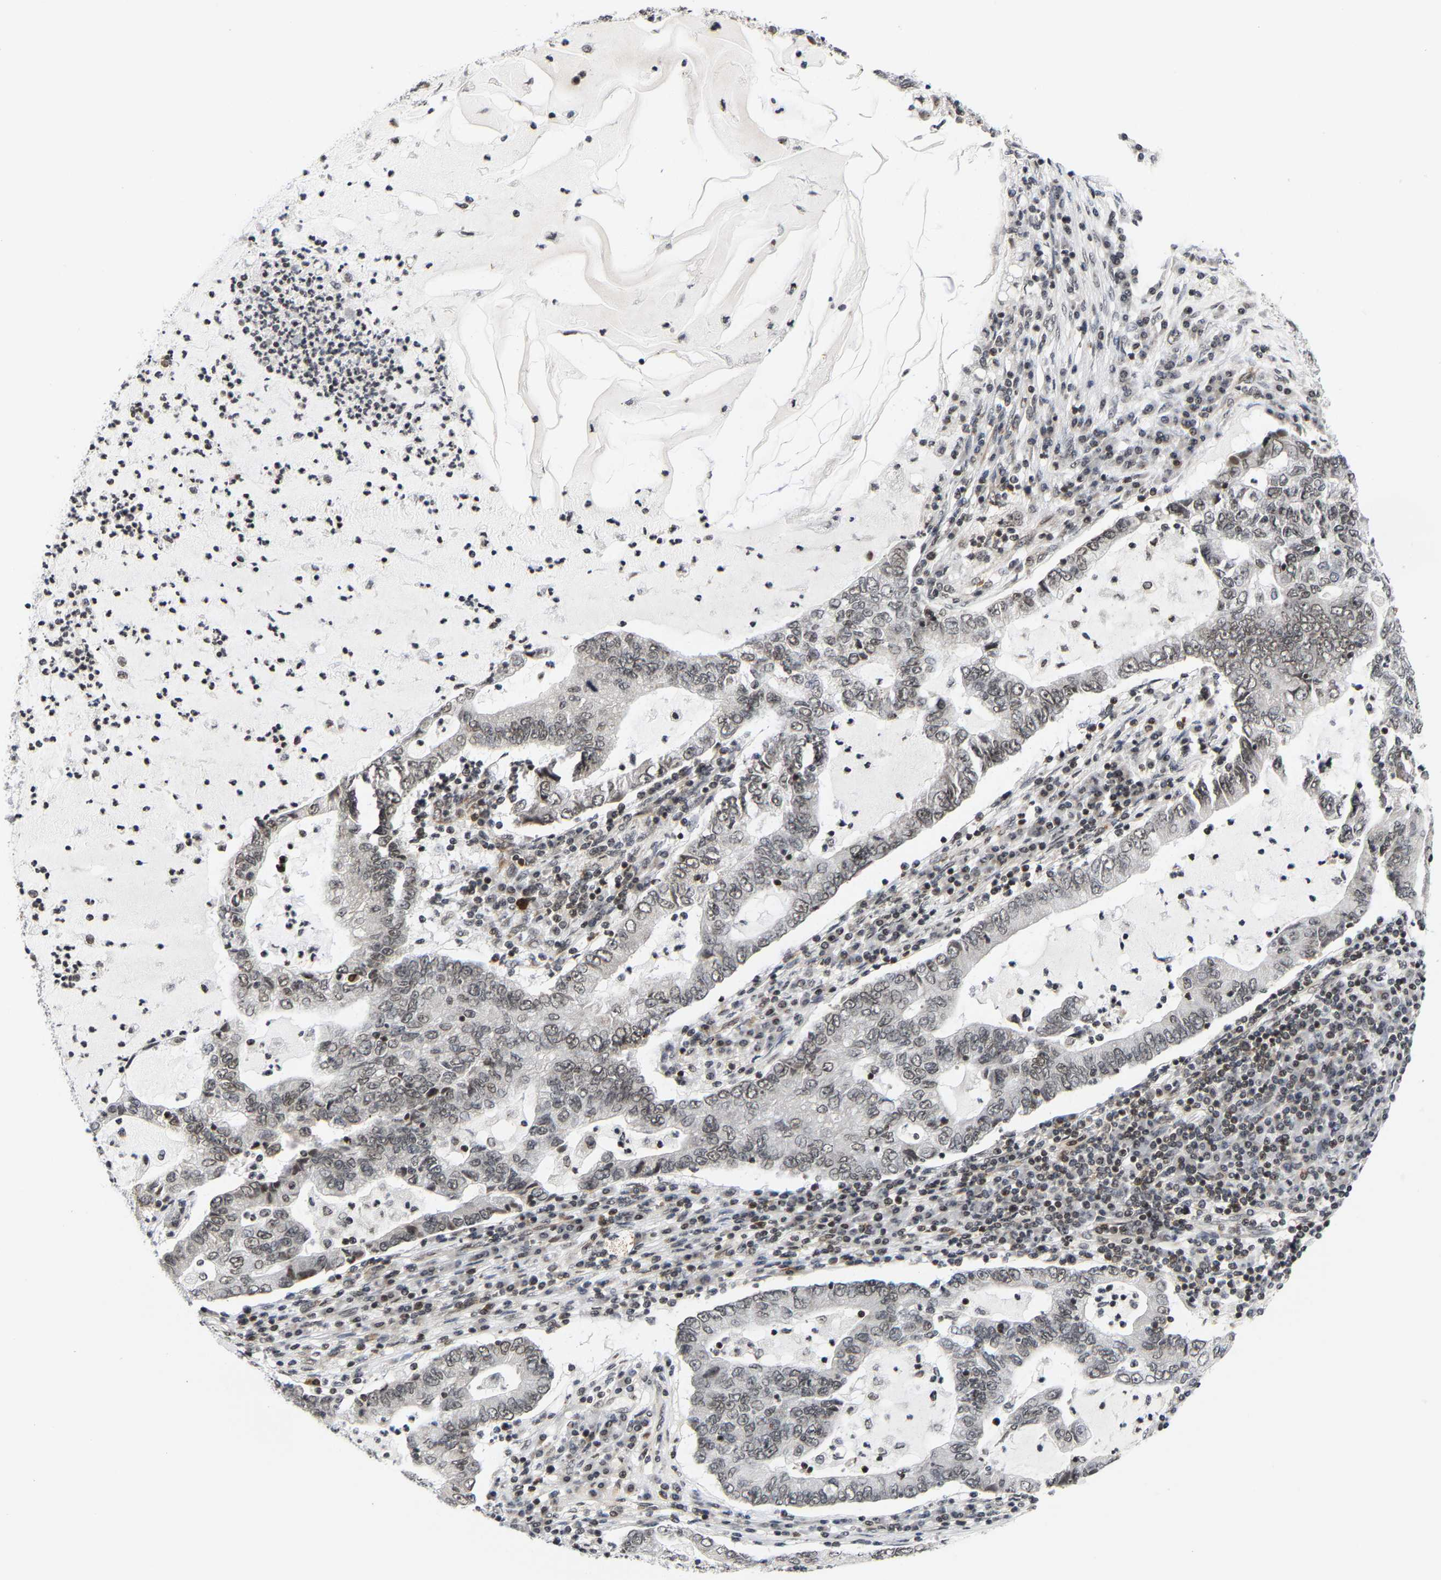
{"staining": {"intensity": "weak", "quantity": ">75%", "location": "nuclear"}, "tissue": "lung cancer", "cell_type": "Tumor cells", "image_type": "cancer", "snomed": [{"axis": "morphology", "description": "Adenocarcinoma, NOS"}, {"axis": "topography", "description": "Lung"}], "caption": "Immunohistochemical staining of human lung adenocarcinoma demonstrates weak nuclear protein staining in about >75% of tumor cells. The staining was performed using DAB (3,3'-diaminobenzidine), with brown indicating positive protein expression. Nuclei are stained blue with hematoxylin.", "gene": "ANKRD6", "patient": {"sex": "female", "age": 51}}